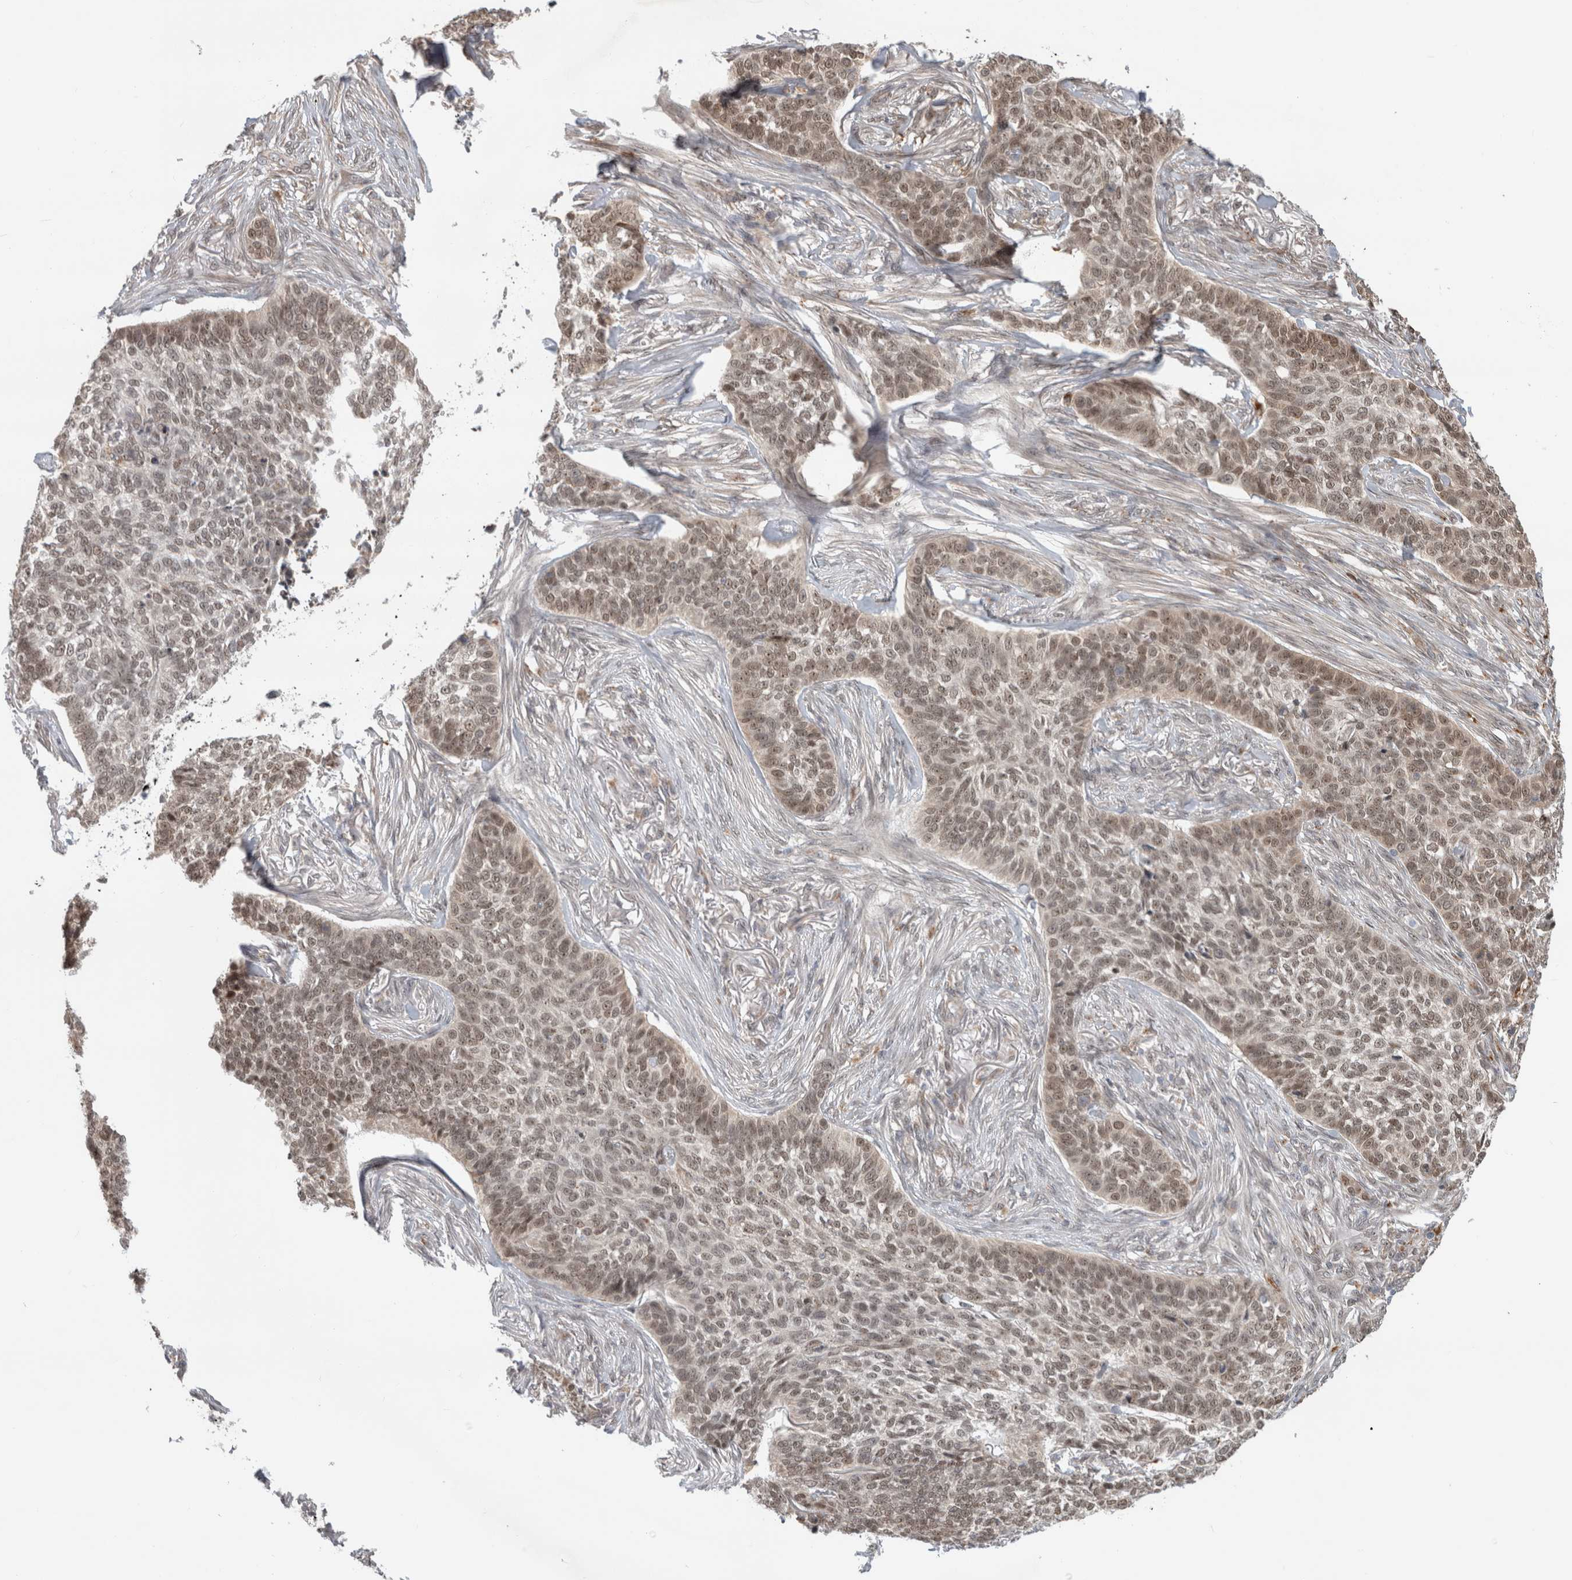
{"staining": {"intensity": "weak", "quantity": ">75%", "location": "nuclear"}, "tissue": "skin cancer", "cell_type": "Tumor cells", "image_type": "cancer", "snomed": [{"axis": "morphology", "description": "Basal cell carcinoma"}, {"axis": "topography", "description": "Skin"}], "caption": "Skin cancer stained with a protein marker exhibits weak staining in tumor cells.", "gene": "NAB2", "patient": {"sex": "male", "age": 85}}